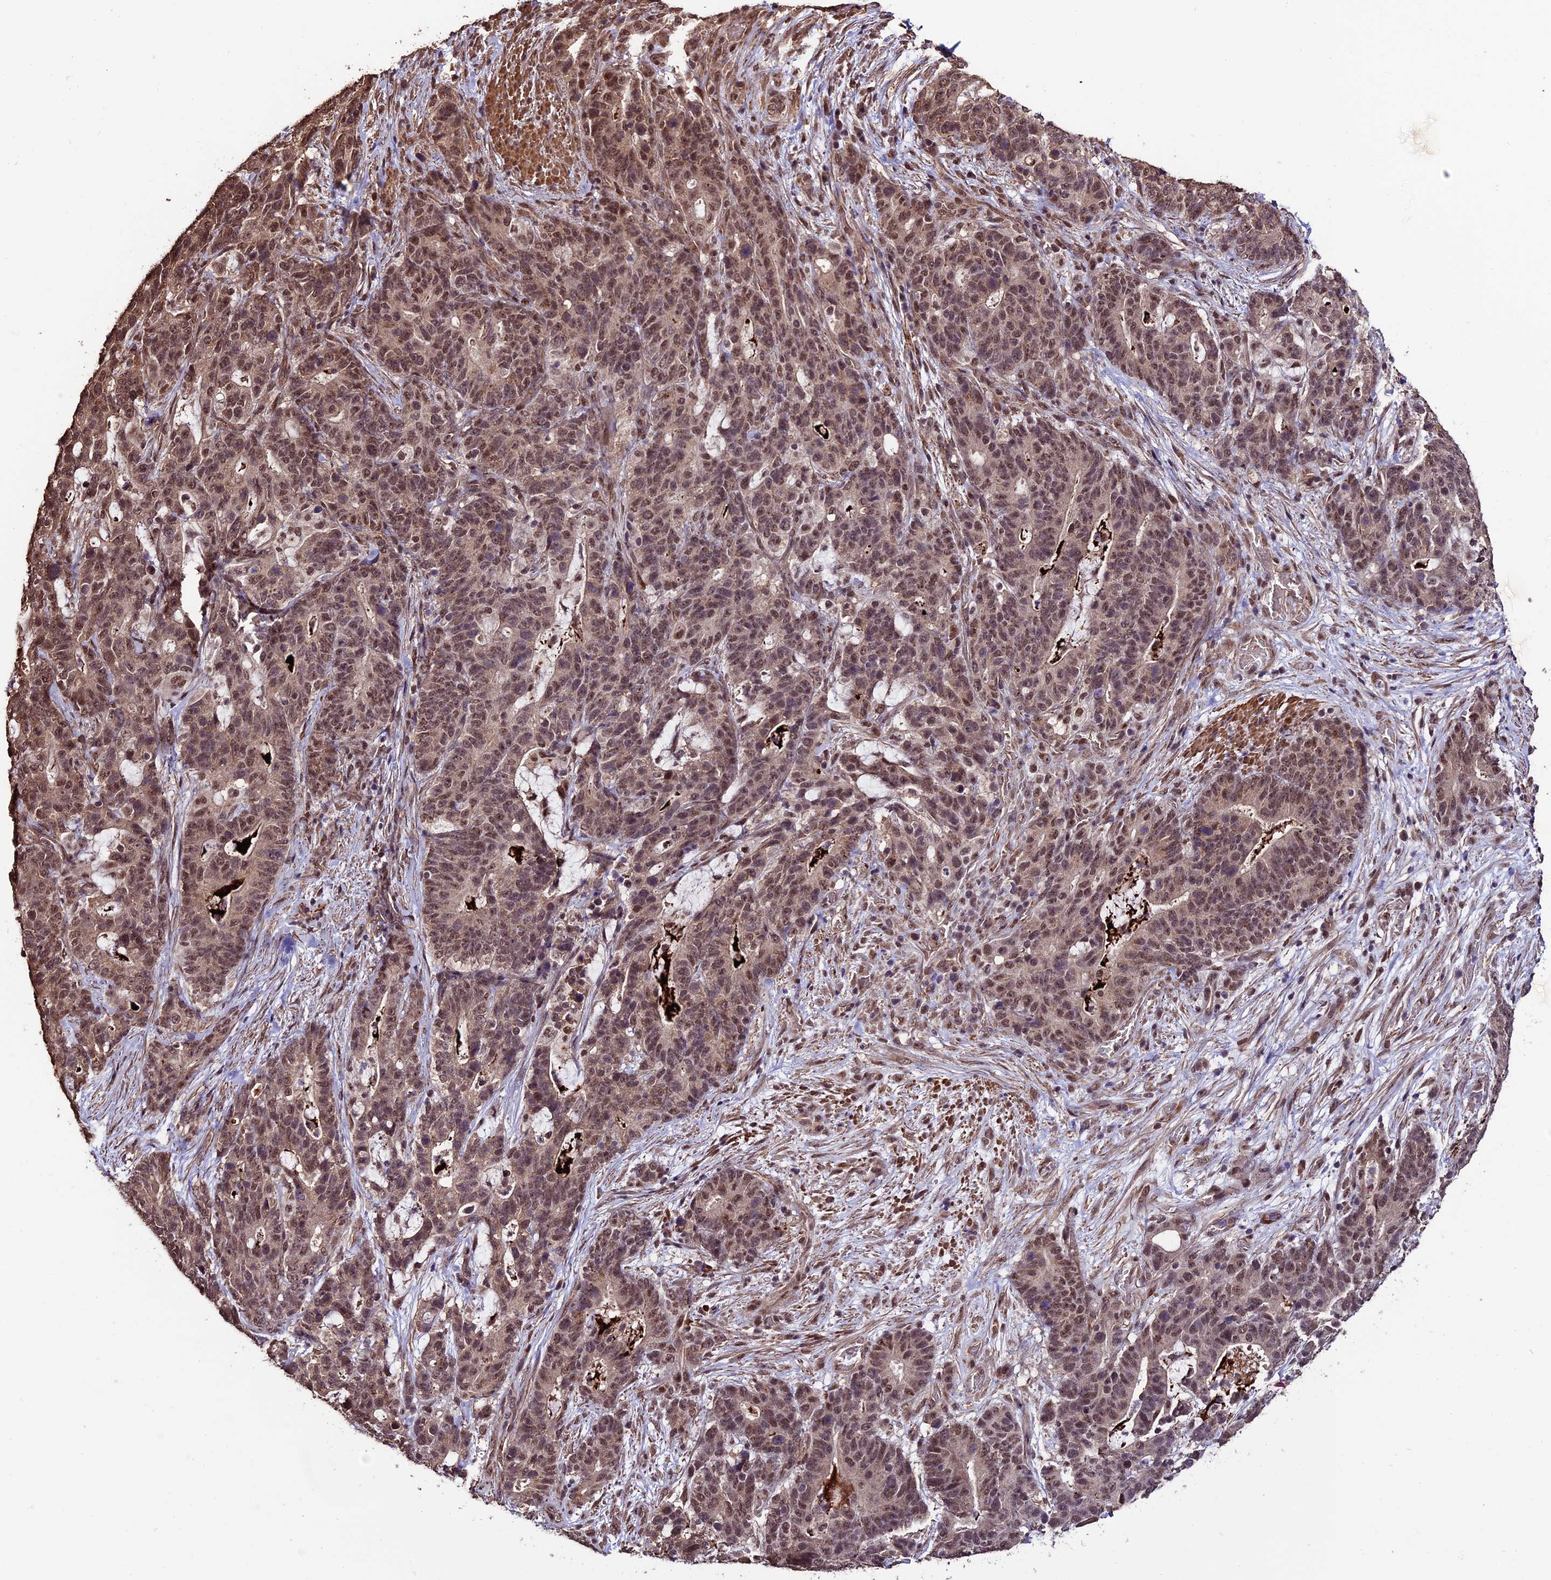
{"staining": {"intensity": "moderate", "quantity": ">75%", "location": "cytoplasmic/membranous,nuclear"}, "tissue": "stomach cancer", "cell_type": "Tumor cells", "image_type": "cancer", "snomed": [{"axis": "morphology", "description": "Normal tissue, NOS"}, {"axis": "morphology", "description": "Adenocarcinoma, NOS"}, {"axis": "topography", "description": "Stomach"}], "caption": "A high-resolution photomicrograph shows IHC staining of stomach adenocarcinoma, which shows moderate cytoplasmic/membranous and nuclear positivity in about >75% of tumor cells. The protein is stained brown, and the nuclei are stained in blue (DAB (3,3'-diaminobenzidine) IHC with brightfield microscopy, high magnification).", "gene": "CABIN1", "patient": {"sex": "female", "age": 64}}